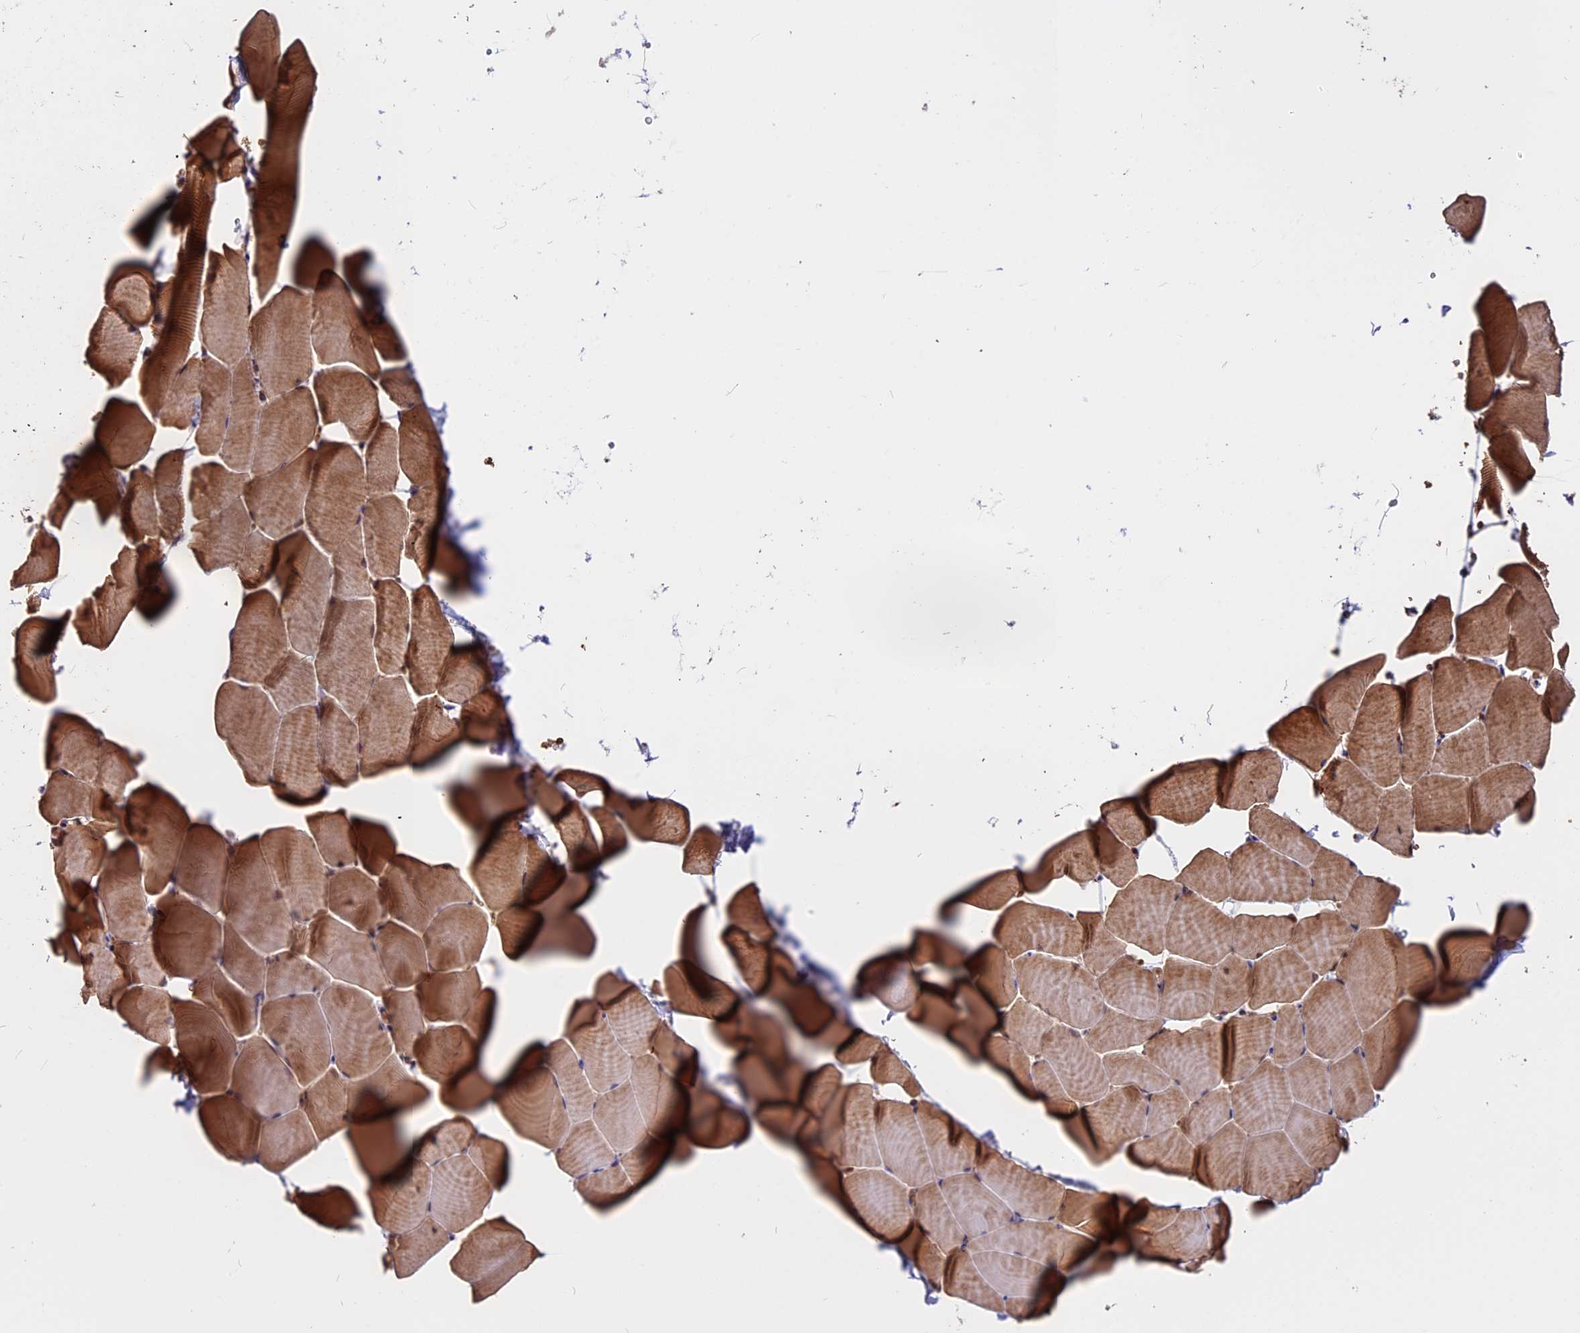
{"staining": {"intensity": "strong", "quantity": "25%-75%", "location": "cytoplasmic/membranous,nuclear"}, "tissue": "skeletal muscle", "cell_type": "Myocytes", "image_type": "normal", "snomed": [{"axis": "morphology", "description": "Normal tissue, NOS"}, {"axis": "topography", "description": "Skeletal muscle"}], "caption": "Normal skeletal muscle shows strong cytoplasmic/membranous,nuclear expression in about 25%-75% of myocytes (DAB = brown stain, brightfield microscopy at high magnification)..", "gene": "ZC3H10", "patient": {"sex": "male", "age": 25}}